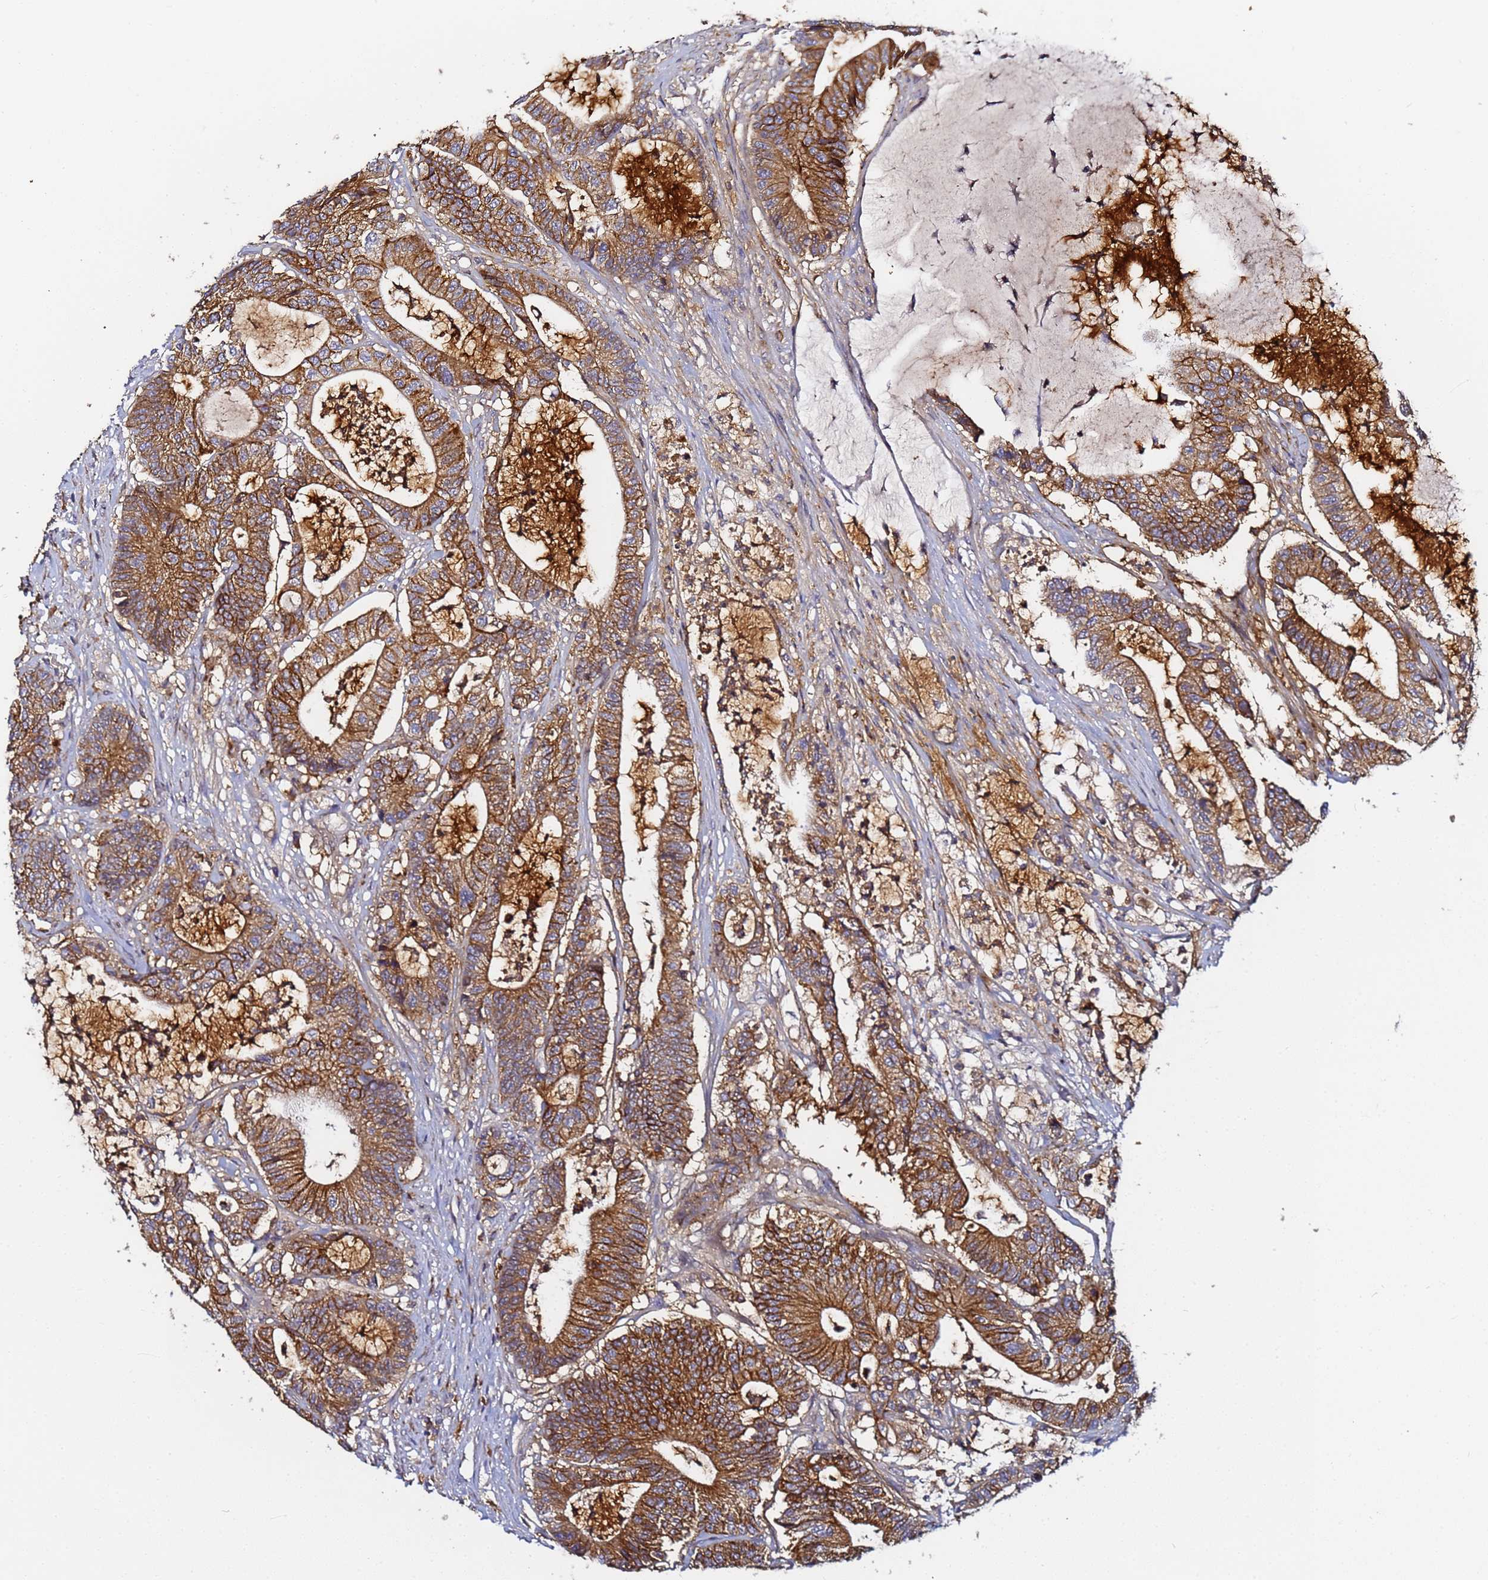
{"staining": {"intensity": "moderate", "quantity": ">75%", "location": "cytoplasmic/membranous"}, "tissue": "colorectal cancer", "cell_type": "Tumor cells", "image_type": "cancer", "snomed": [{"axis": "morphology", "description": "Adenocarcinoma, NOS"}, {"axis": "topography", "description": "Colon"}], "caption": "A photomicrograph of human adenocarcinoma (colorectal) stained for a protein displays moderate cytoplasmic/membranous brown staining in tumor cells. (Stains: DAB in brown, nuclei in blue, Microscopy: brightfield microscopy at high magnification).", "gene": "LRRC69", "patient": {"sex": "female", "age": 84}}